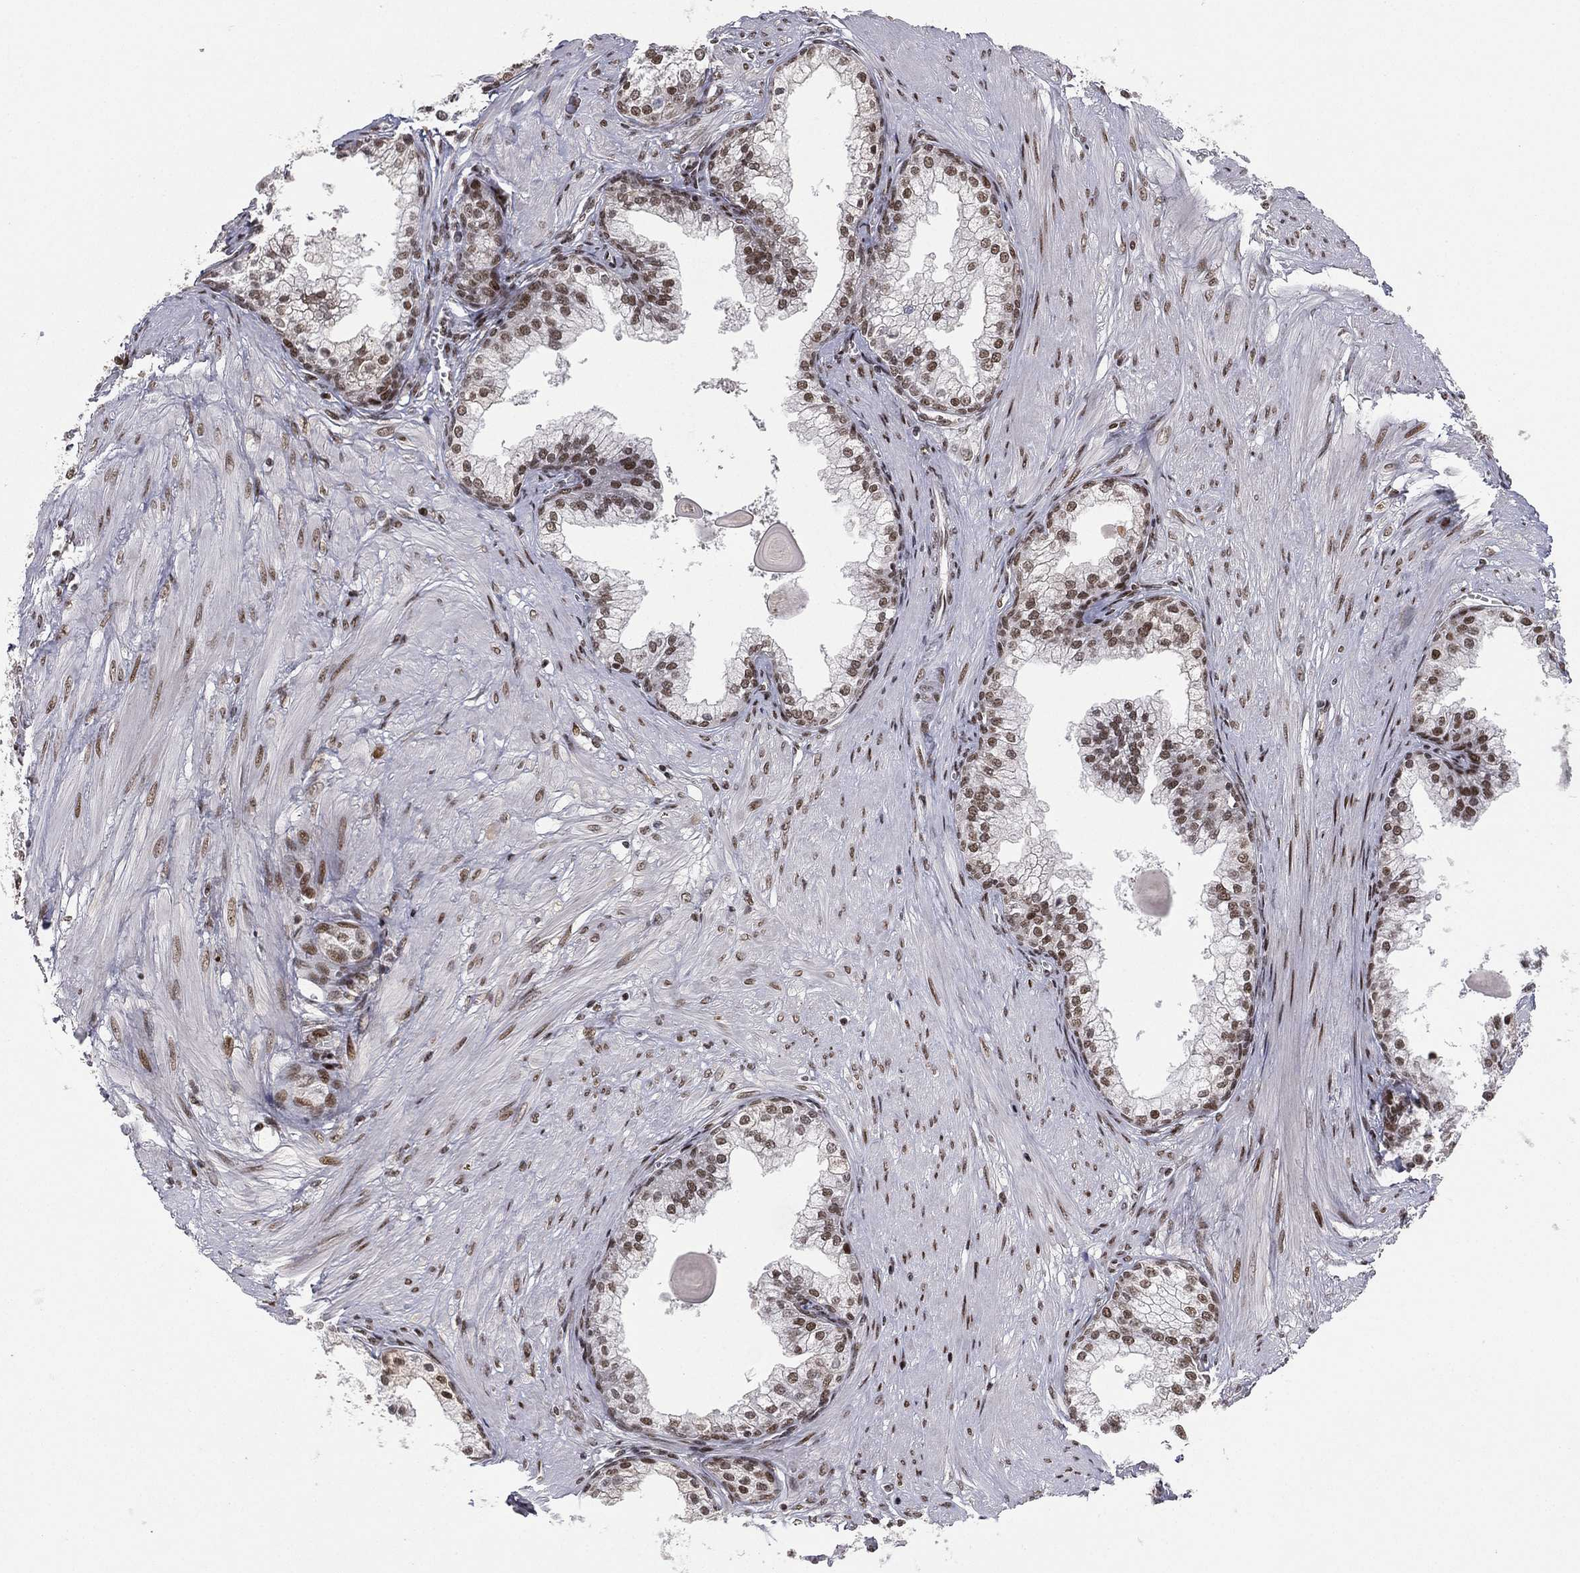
{"staining": {"intensity": "strong", "quantity": ">75%", "location": "nuclear"}, "tissue": "prostate cancer", "cell_type": "Tumor cells", "image_type": "cancer", "snomed": [{"axis": "morphology", "description": "Adenocarcinoma, NOS"}, {"axis": "topography", "description": "Prostate"}], "caption": "Tumor cells demonstrate high levels of strong nuclear staining in about >75% of cells in adenocarcinoma (prostate).", "gene": "RTF1", "patient": {"sex": "male", "age": 67}}